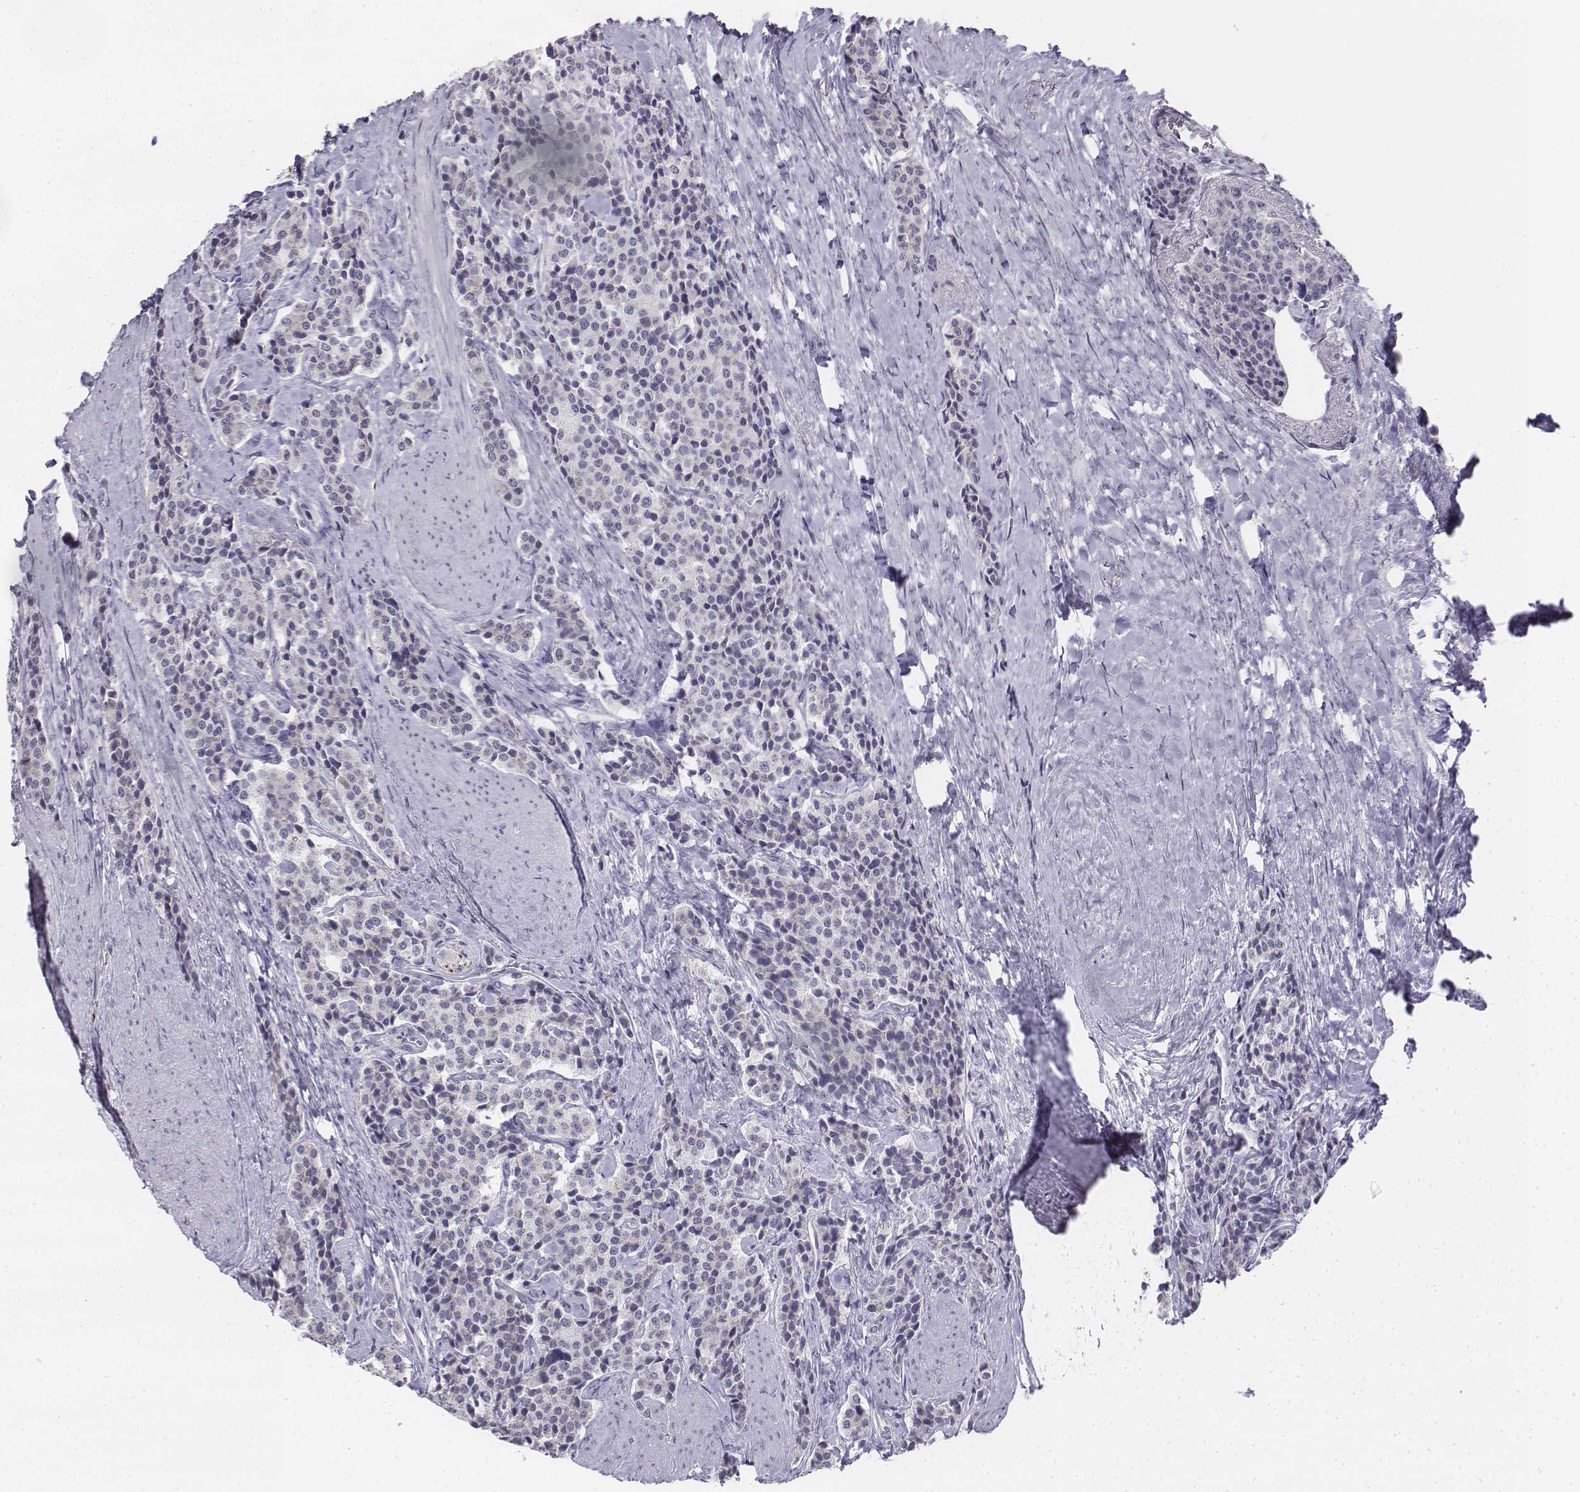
{"staining": {"intensity": "negative", "quantity": "none", "location": "none"}, "tissue": "carcinoid", "cell_type": "Tumor cells", "image_type": "cancer", "snomed": [{"axis": "morphology", "description": "Carcinoid, malignant, NOS"}, {"axis": "topography", "description": "Small intestine"}], "caption": "Immunohistochemical staining of human carcinoid exhibits no significant expression in tumor cells.", "gene": "PENK", "patient": {"sex": "female", "age": 58}}